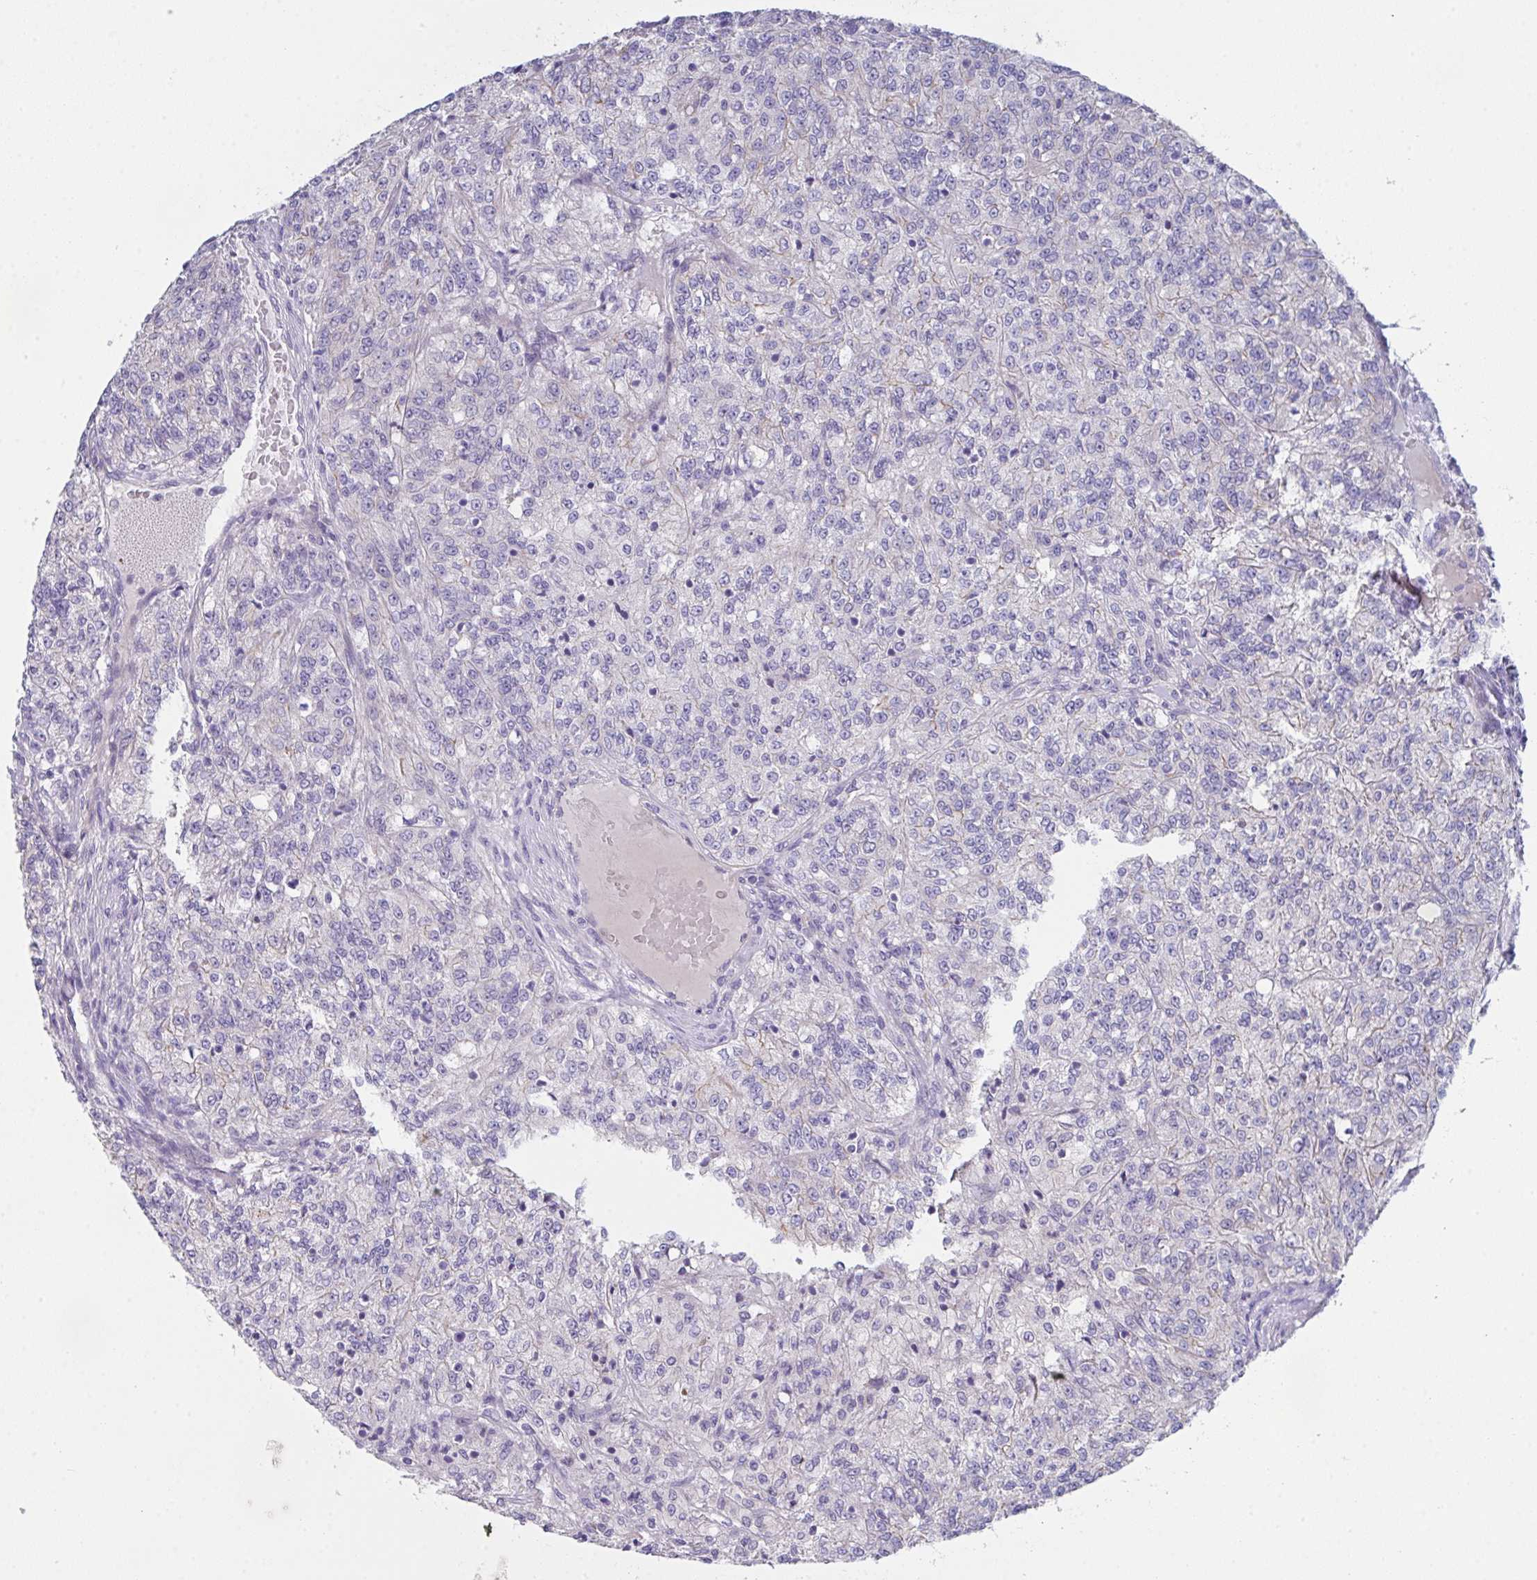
{"staining": {"intensity": "negative", "quantity": "none", "location": "none"}, "tissue": "renal cancer", "cell_type": "Tumor cells", "image_type": "cancer", "snomed": [{"axis": "morphology", "description": "Adenocarcinoma, NOS"}, {"axis": "topography", "description": "Kidney"}], "caption": "IHC image of neoplastic tissue: human adenocarcinoma (renal) stained with DAB (3,3'-diaminobenzidine) reveals no significant protein positivity in tumor cells.", "gene": "FBXO47", "patient": {"sex": "female", "age": 63}}